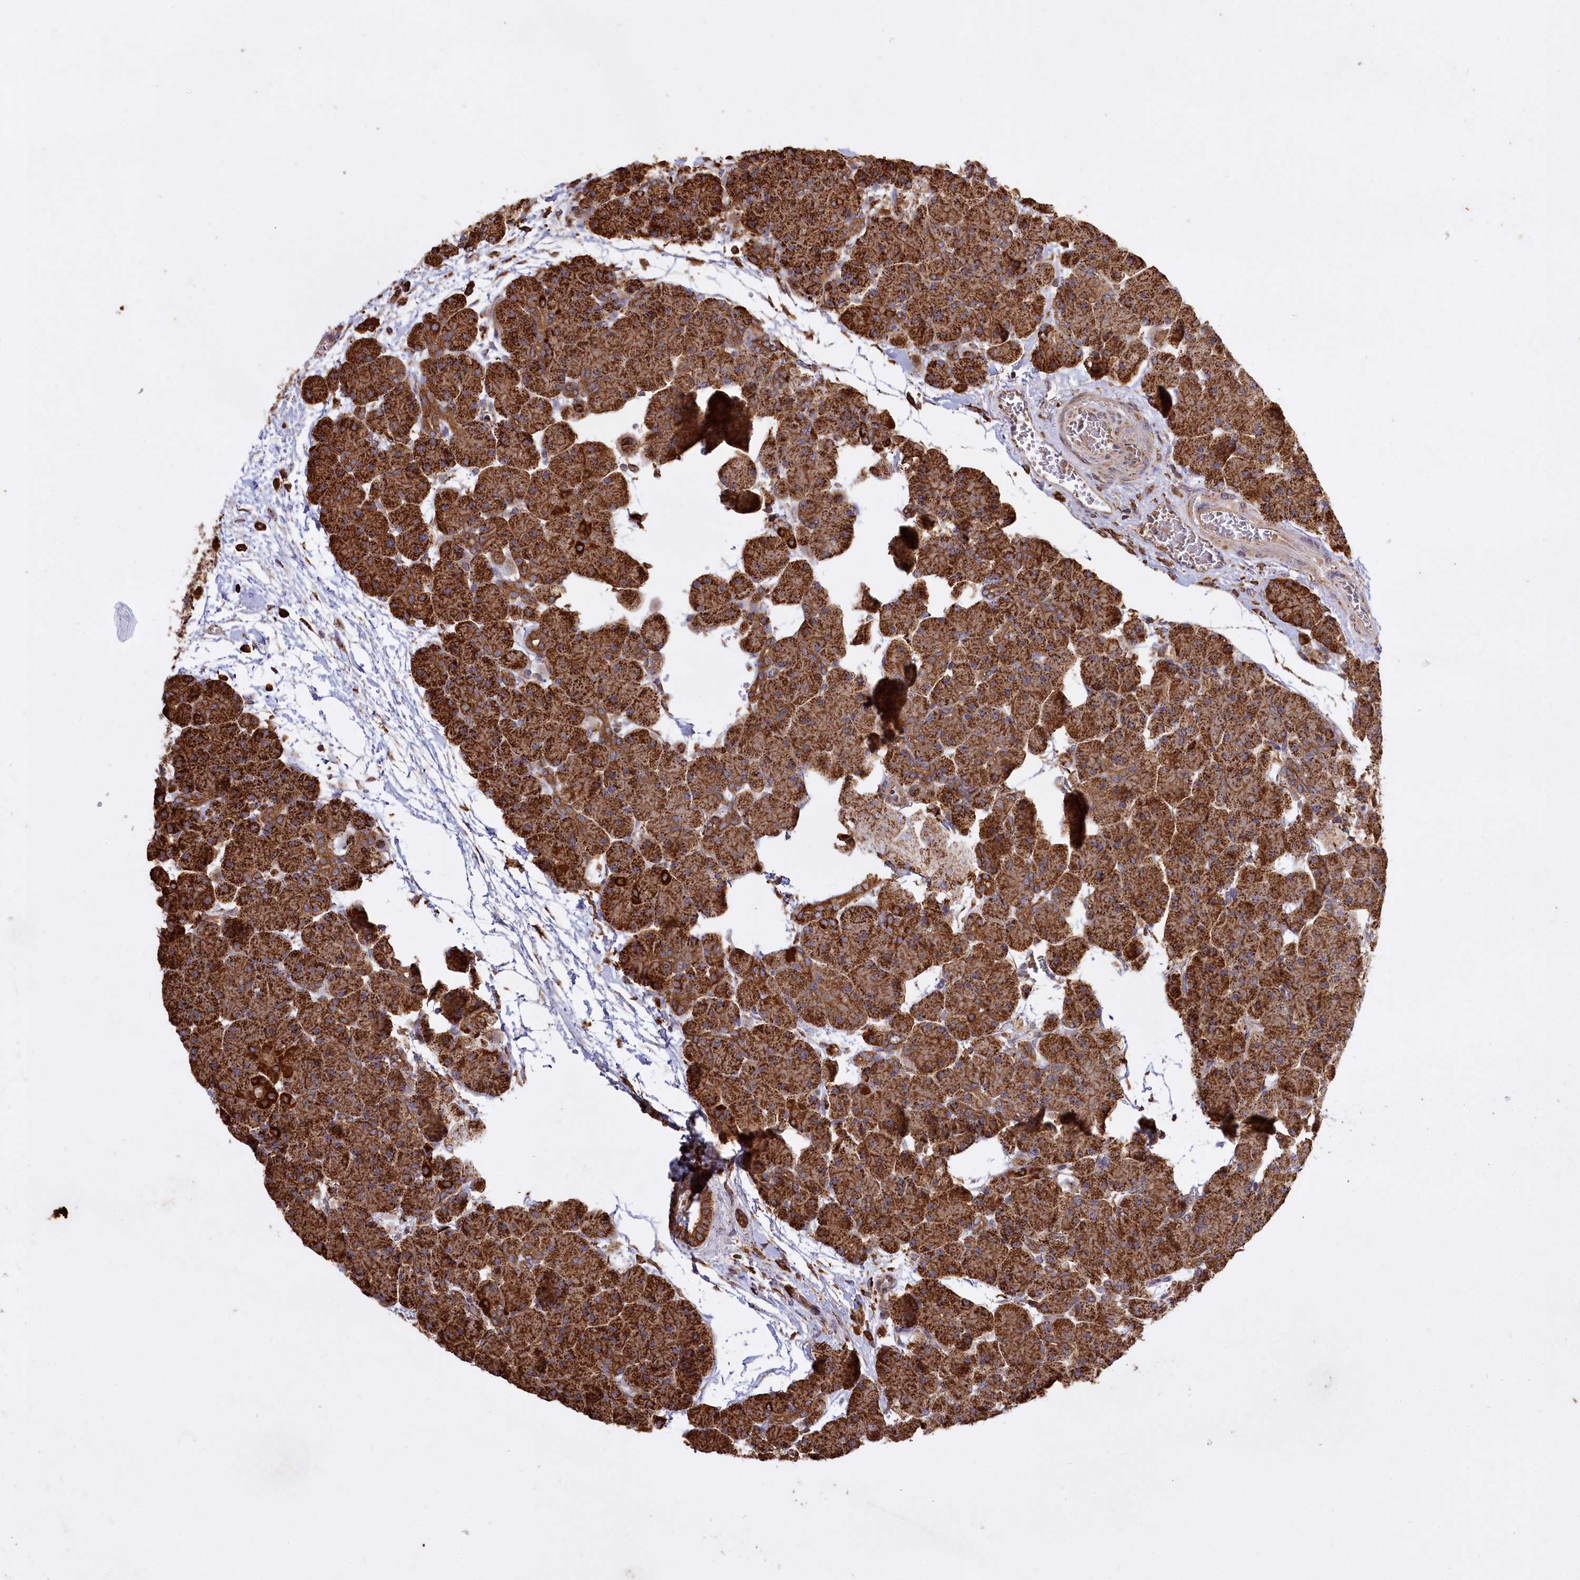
{"staining": {"intensity": "strong", "quantity": ">75%", "location": "cytoplasmic/membranous"}, "tissue": "pancreas", "cell_type": "Exocrine glandular cells", "image_type": "normal", "snomed": [{"axis": "morphology", "description": "Normal tissue, NOS"}, {"axis": "topography", "description": "Pancreas"}], "caption": "Protein analysis of unremarkable pancreas exhibits strong cytoplasmic/membranous expression in approximately >75% of exocrine glandular cells. Immunohistochemistry (ihc) stains the protein of interest in brown and the nuclei are stained blue.", "gene": "CARD19", "patient": {"sex": "male", "age": 66}}